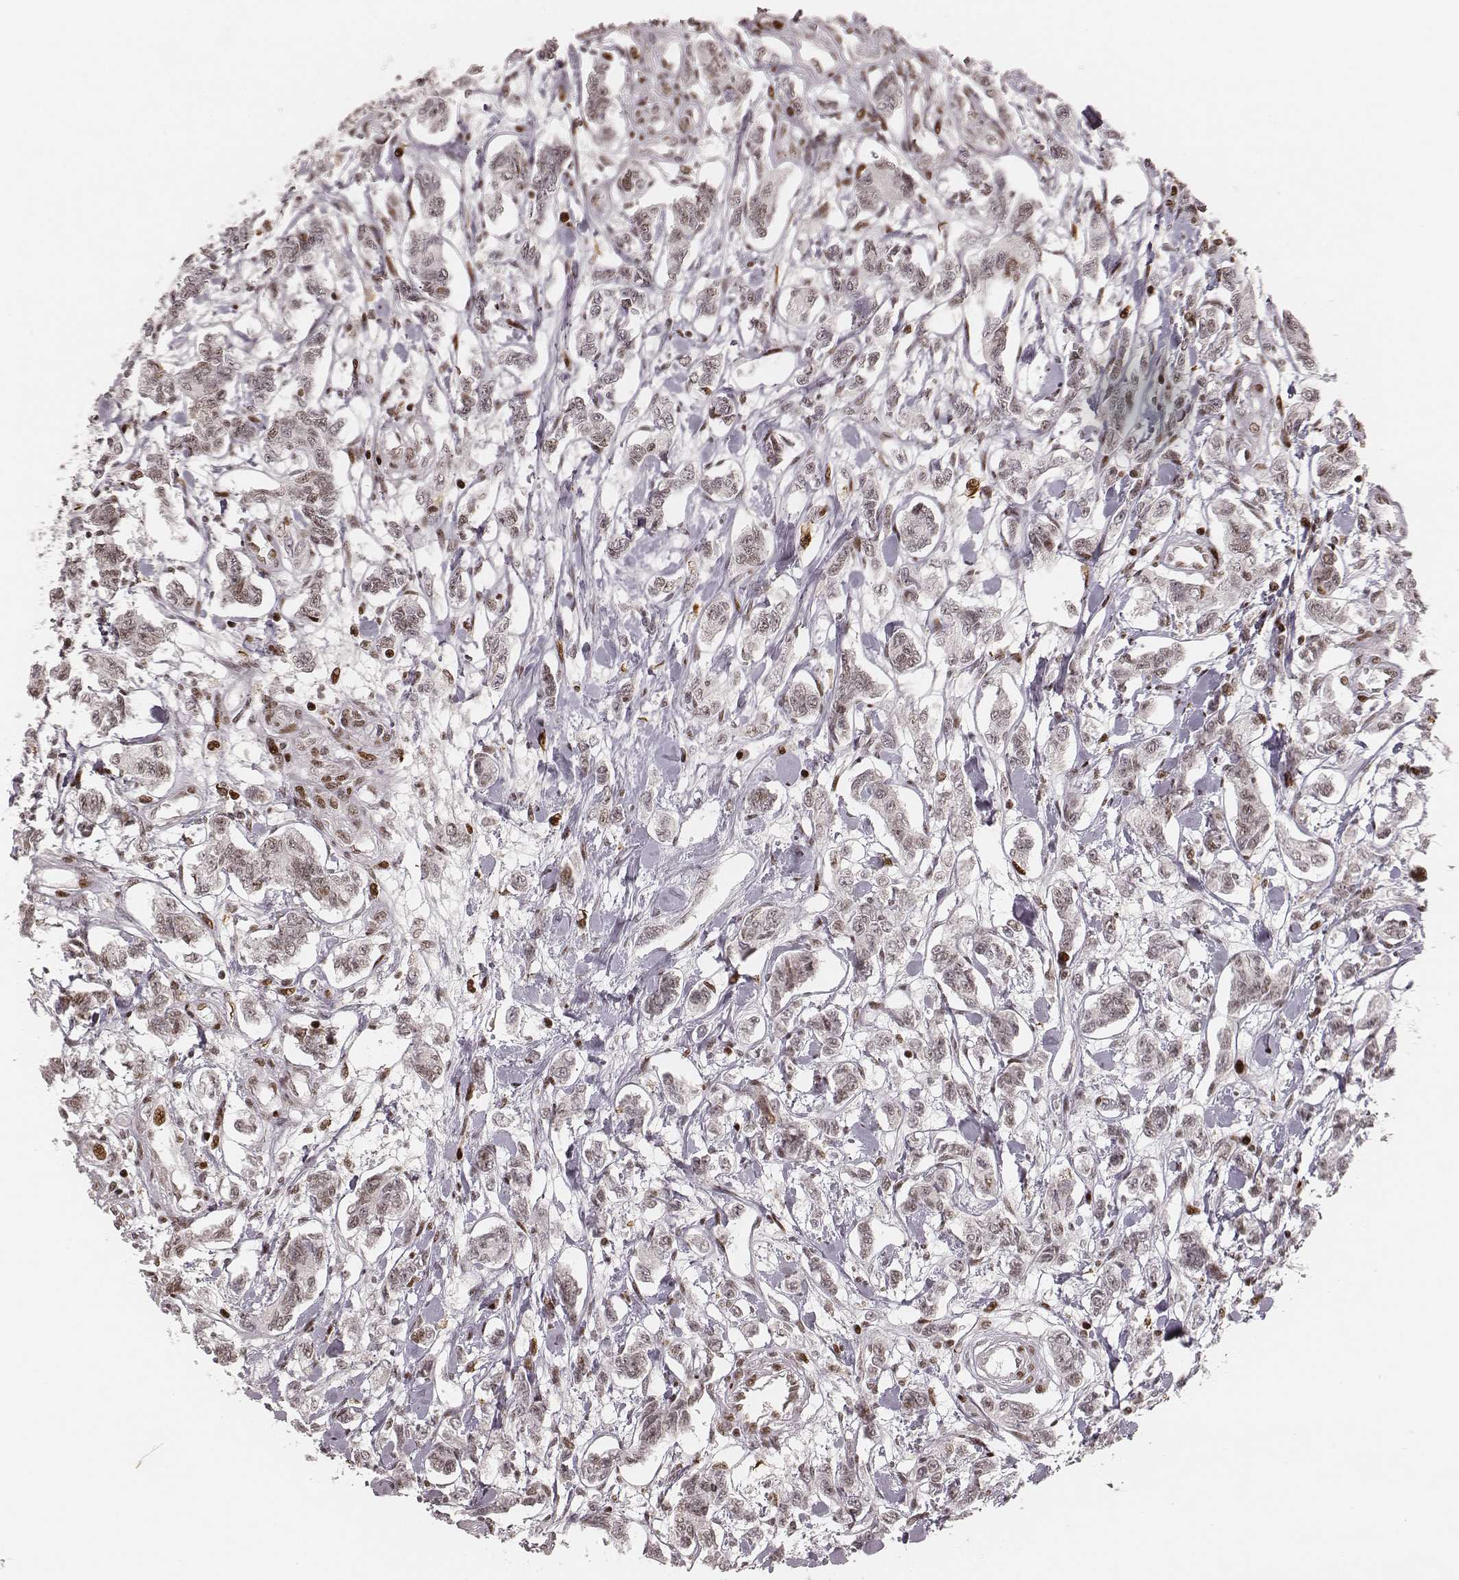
{"staining": {"intensity": "moderate", "quantity": "<25%", "location": "nuclear"}, "tissue": "carcinoid", "cell_type": "Tumor cells", "image_type": "cancer", "snomed": [{"axis": "morphology", "description": "Carcinoid, malignant, NOS"}, {"axis": "topography", "description": "Kidney"}], "caption": "Brown immunohistochemical staining in human malignant carcinoid shows moderate nuclear staining in approximately <25% of tumor cells.", "gene": "HNRNPC", "patient": {"sex": "female", "age": 41}}